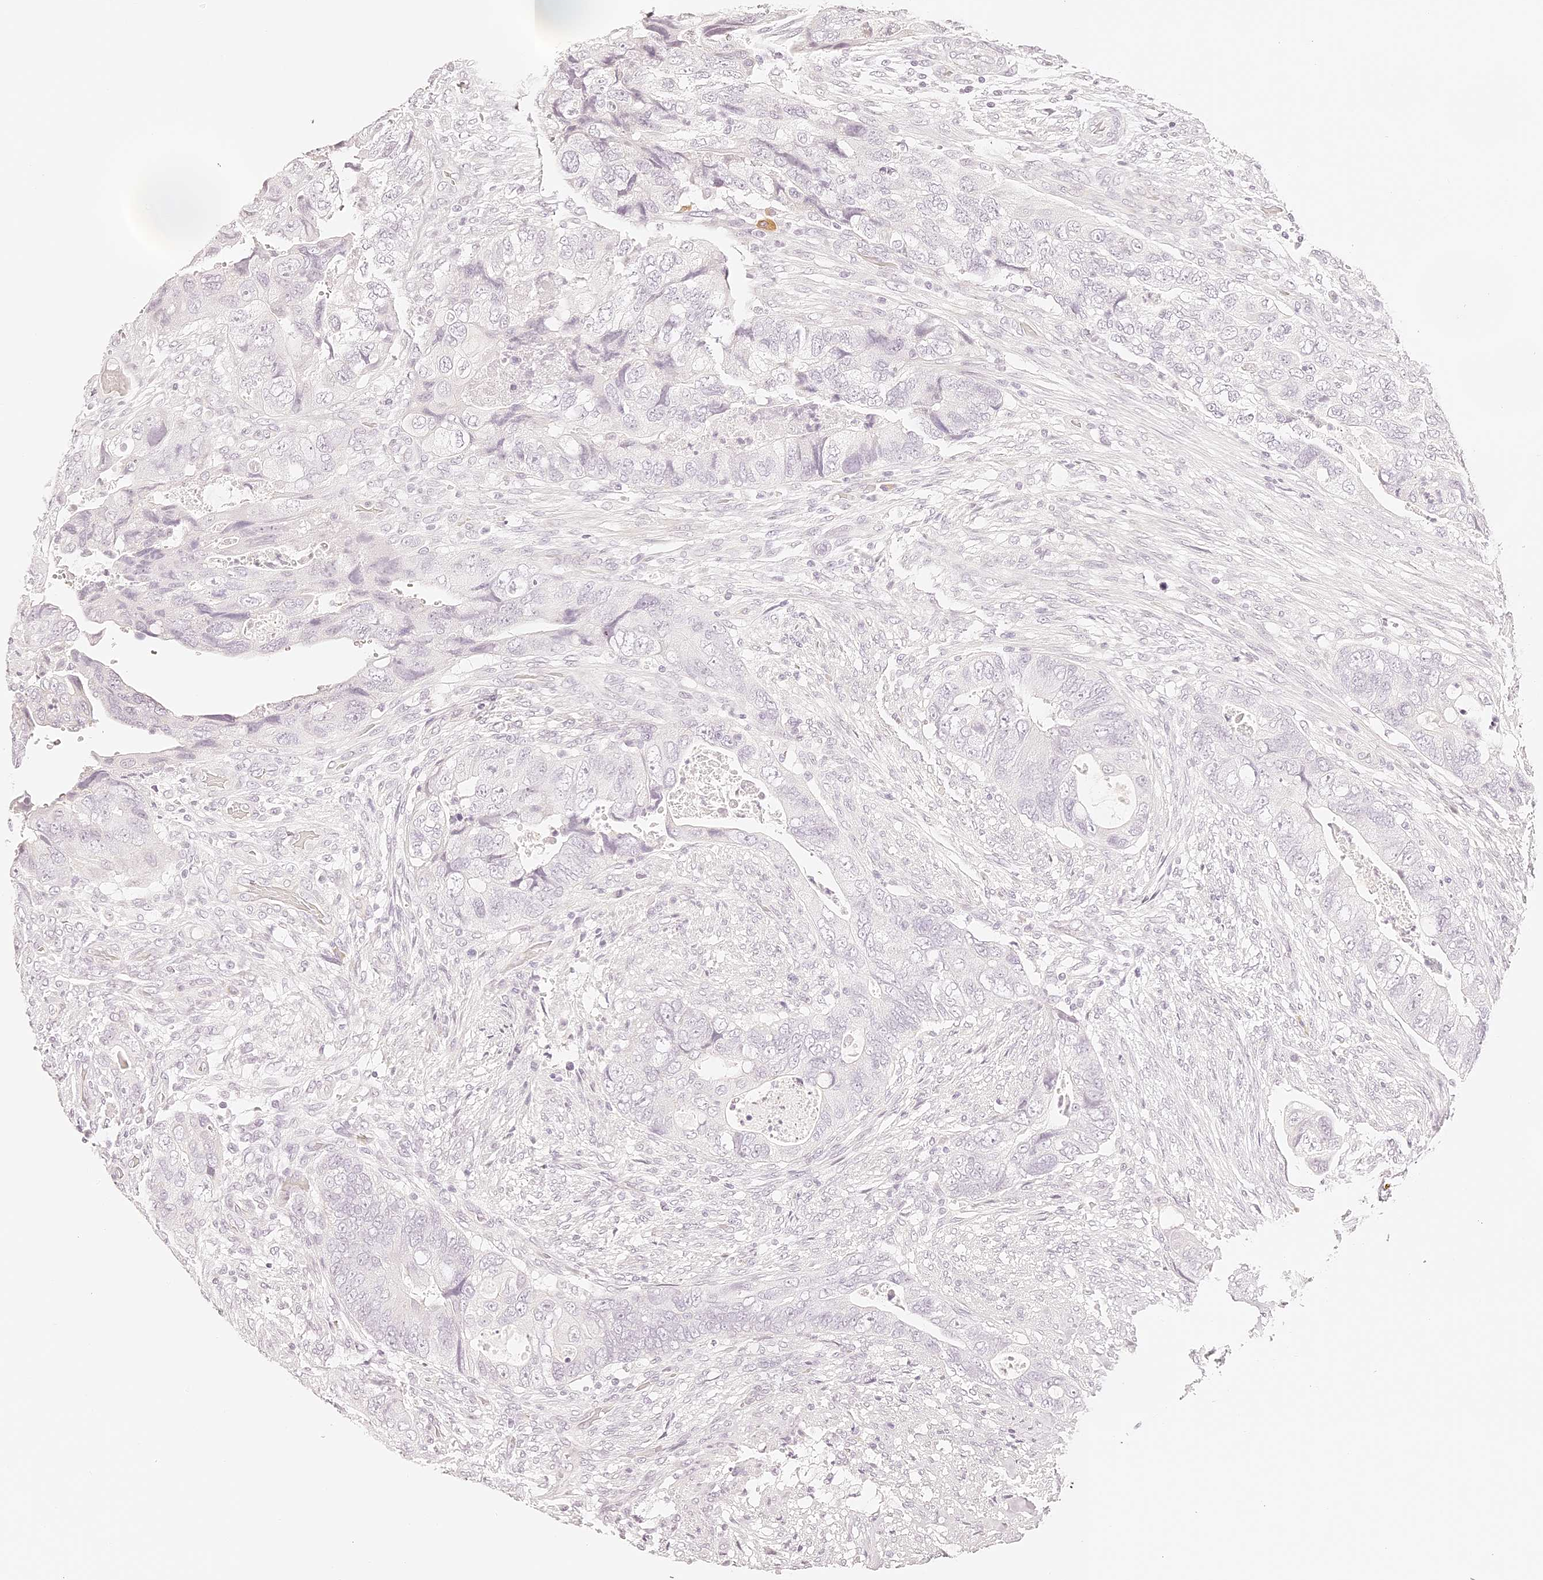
{"staining": {"intensity": "negative", "quantity": "none", "location": "none"}, "tissue": "colorectal cancer", "cell_type": "Tumor cells", "image_type": "cancer", "snomed": [{"axis": "morphology", "description": "Adenocarcinoma, NOS"}, {"axis": "topography", "description": "Rectum"}], "caption": "Micrograph shows no significant protein expression in tumor cells of colorectal adenocarcinoma.", "gene": "TRIM45", "patient": {"sex": "male", "age": 63}}